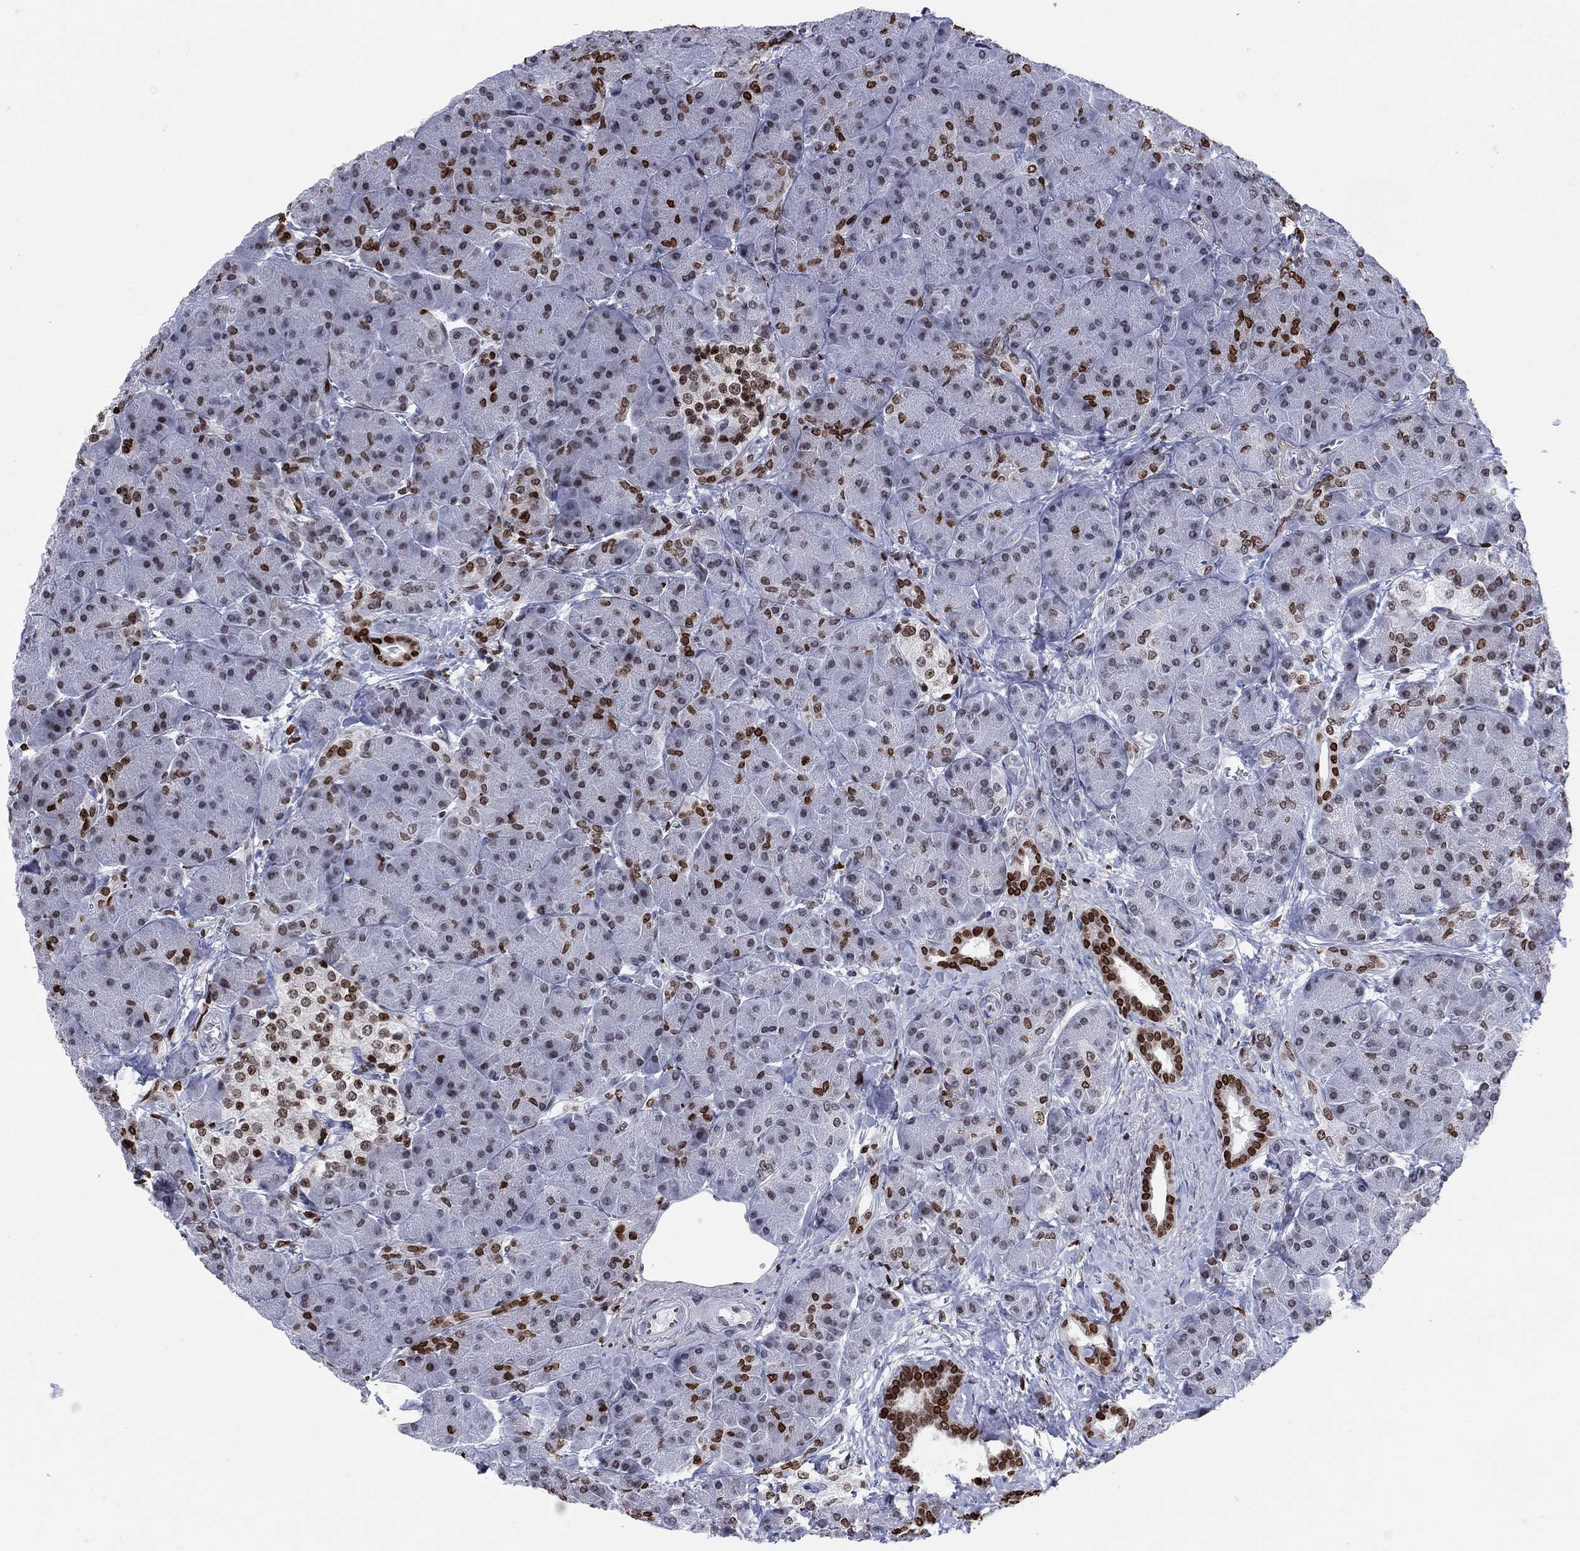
{"staining": {"intensity": "strong", "quantity": "<25%", "location": "nuclear"}, "tissue": "pancreas", "cell_type": "Exocrine glandular cells", "image_type": "normal", "snomed": [{"axis": "morphology", "description": "Normal tissue, NOS"}, {"axis": "topography", "description": "Pancreas"}], "caption": "Protein expression analysis of normal human pancreas reveals strong nuclear expression in approximately <25% of exocrine glandular cells. The protein of interest is stained brown, and the nuclei are stained in blue (DAB IHC with brightfield microscopy, high magnification).", "gene": "HMGA1", "patient": {"sex": "male", "age": 61}}